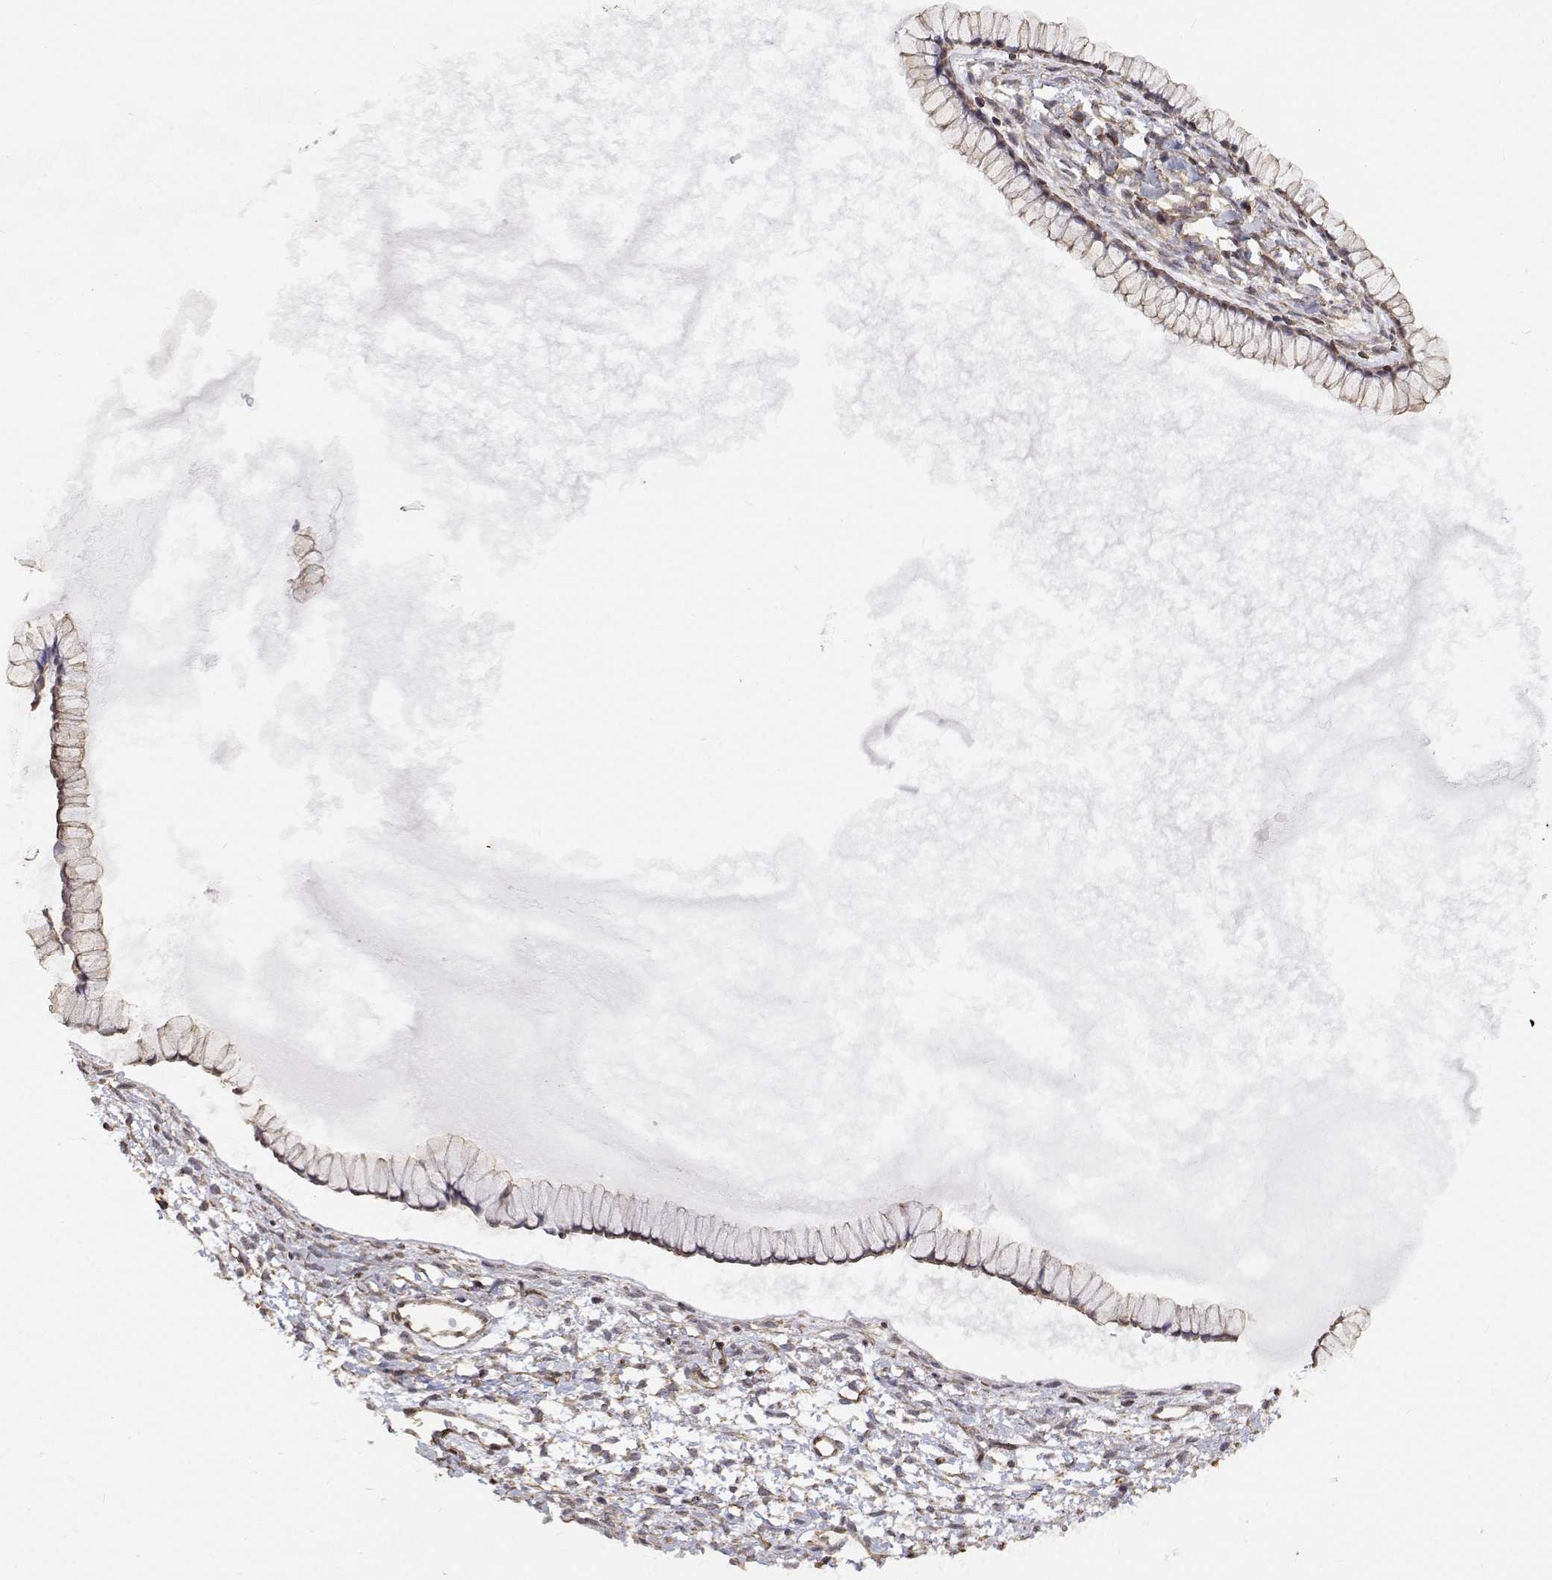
{"staining": {"intensity": "negative", "quantity": "none", "location": "none"}, "tissue": "ovarian cancer", "cell_type": "Tumor cells", "image_type": "cancer", "snomed": [{"axis": "morphology", "description": "Cystadenocarcinoma, mucinous, NOS"}, {"axis": "topography", "description": "Ovary"}], "caption": "Tumor cells show no significant protein positivity in ovarian mucinous cystadenocarcinoma. (DAB (3,3'-diaminobenzidine) immunohistochemistry (IHC) with hematoxylin counter stain).", "gene": "GSDMA", "patient": {"sex": "female", "age": 41}}